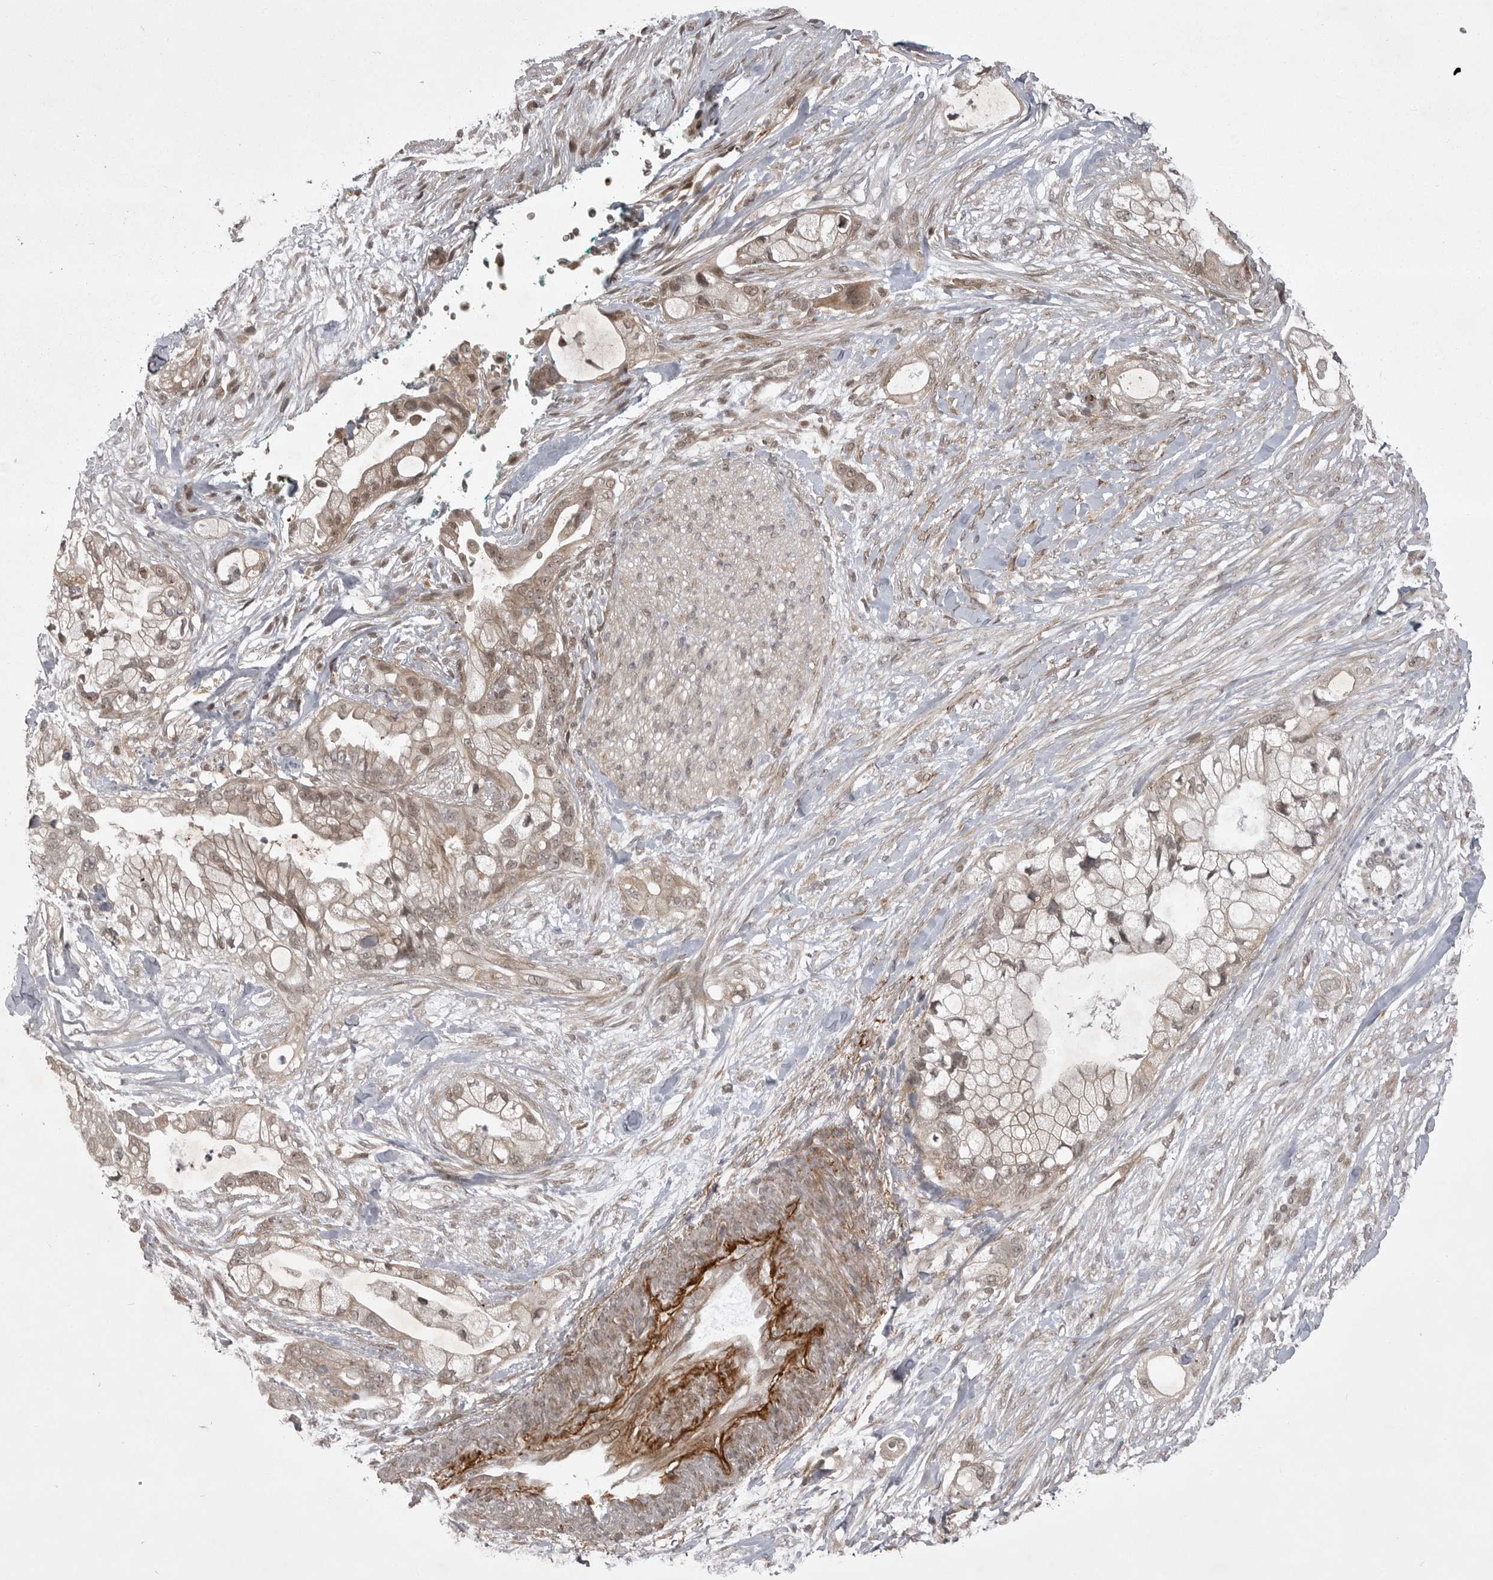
{"staining": {"intensity": "weak", "quantity": ">75%", "location": "cytoplasmic/membranous,nuclear"}, "tissue": "pancreatic cancer", "cell_type": "Tumor cells", "image_type": "cancer", "snomed": [{"axis": "morphology", "description": "Adenocarcinoma, NOS"}, {"axis": "topography", "description": "Pancreas"}], "caption": "Pancreatic cancer was stained to show a protein in brown. There is low levels of weak cytoplasmic/membranous and nuclear staining in approximately >75% of tumor cells.", "gene": "SNX16", "patient": {"sex": "male", "age": 53}}